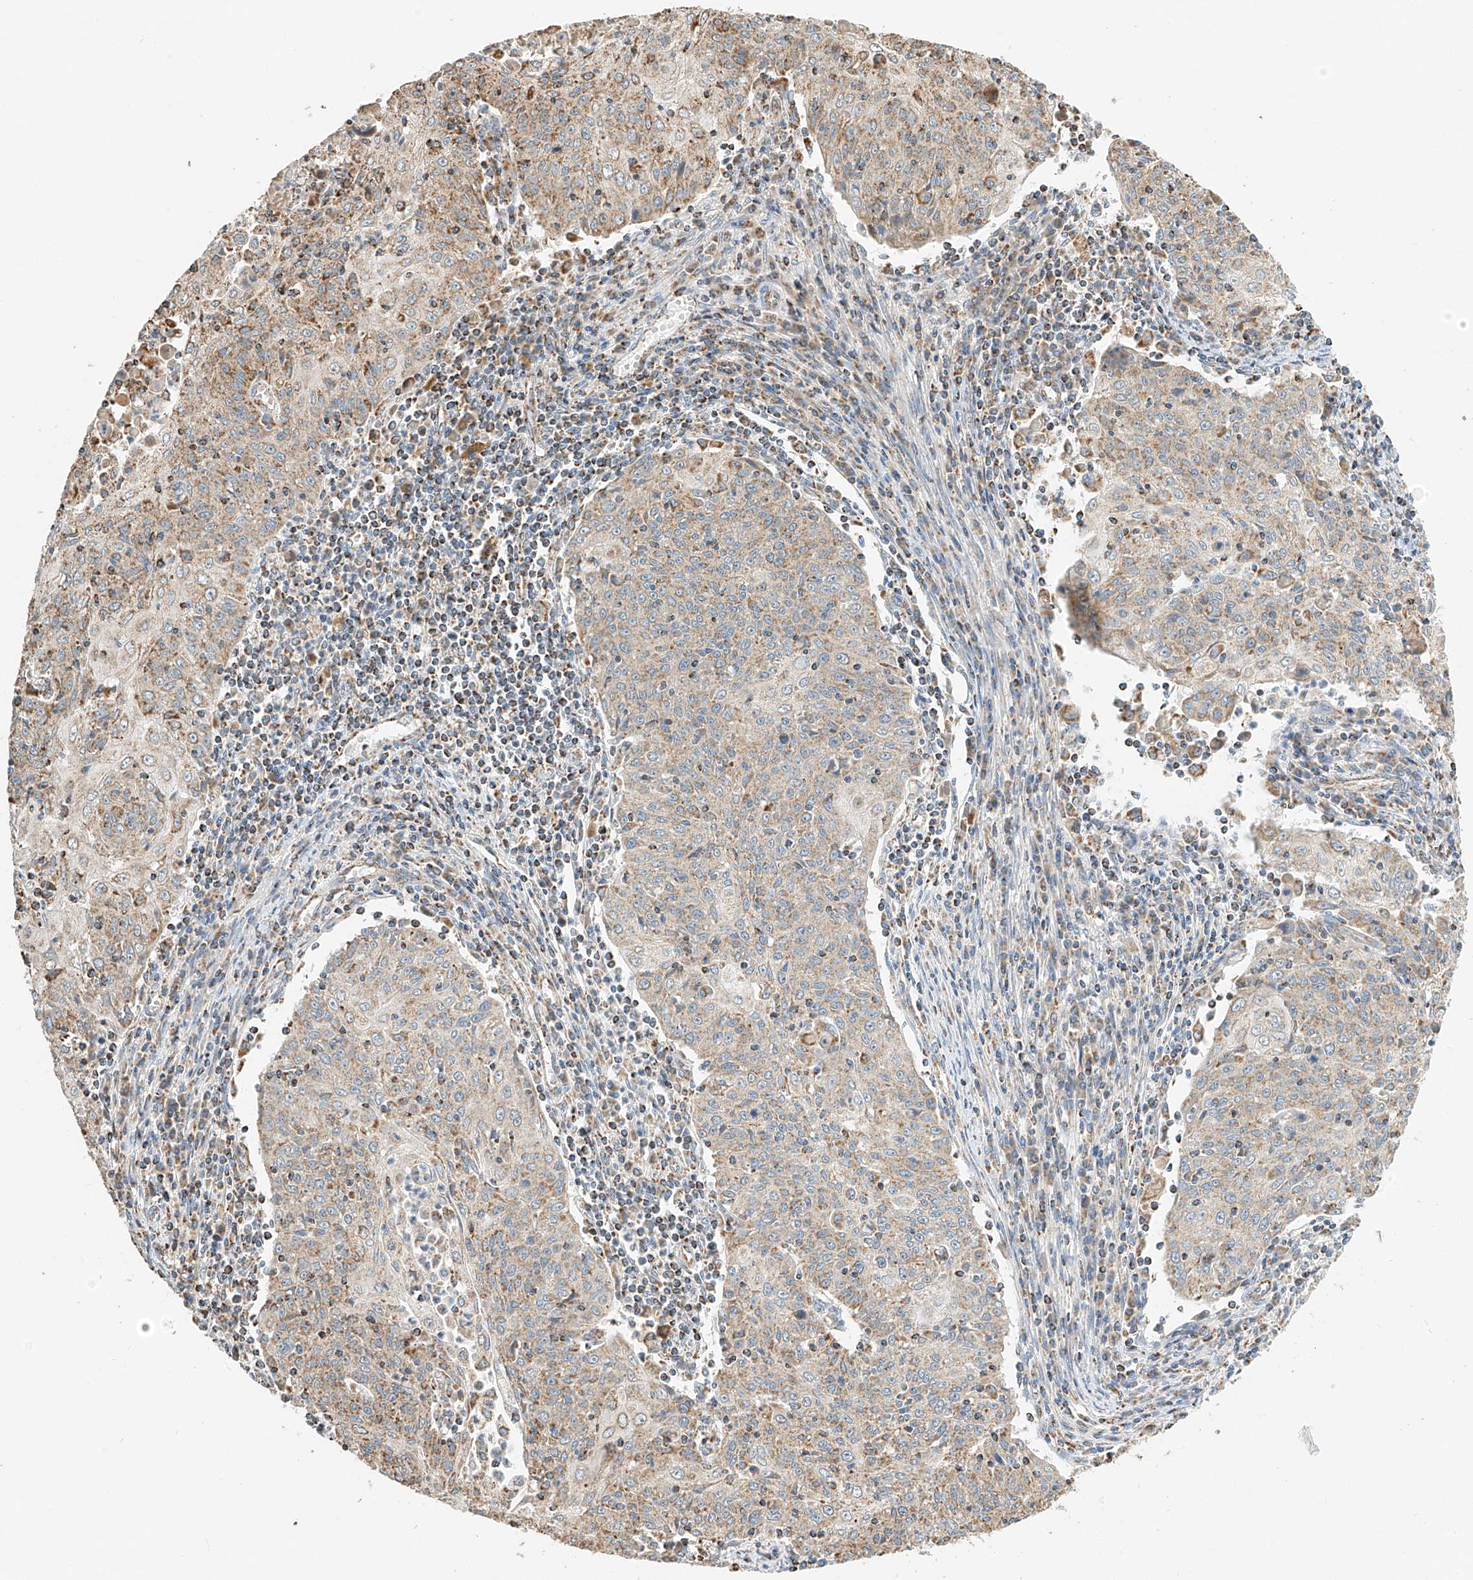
{"staining": {"intensity": "moderate", "quantity": "25%-75%", "location": "cytoplasmic/membranous"}, "tissue": "cervical cancer", "cell_type": "Tumor cells", "image_type": "cancer", "snomed": [{"axis": "morphology", "description": "Squamous cell carcinoma, NOS"}, {"axis": "topography", "description": "Cervix"}], "caption": "Immunohistochemistry of cervical cancer (squamous cell carcinoma) demonstrates medium levels of moderate cytoplasmic/membranous expression in about 25%-75% of tumor cells.", "gene": "YIPF7", "patient": {"sex": "female", "age": 48}}